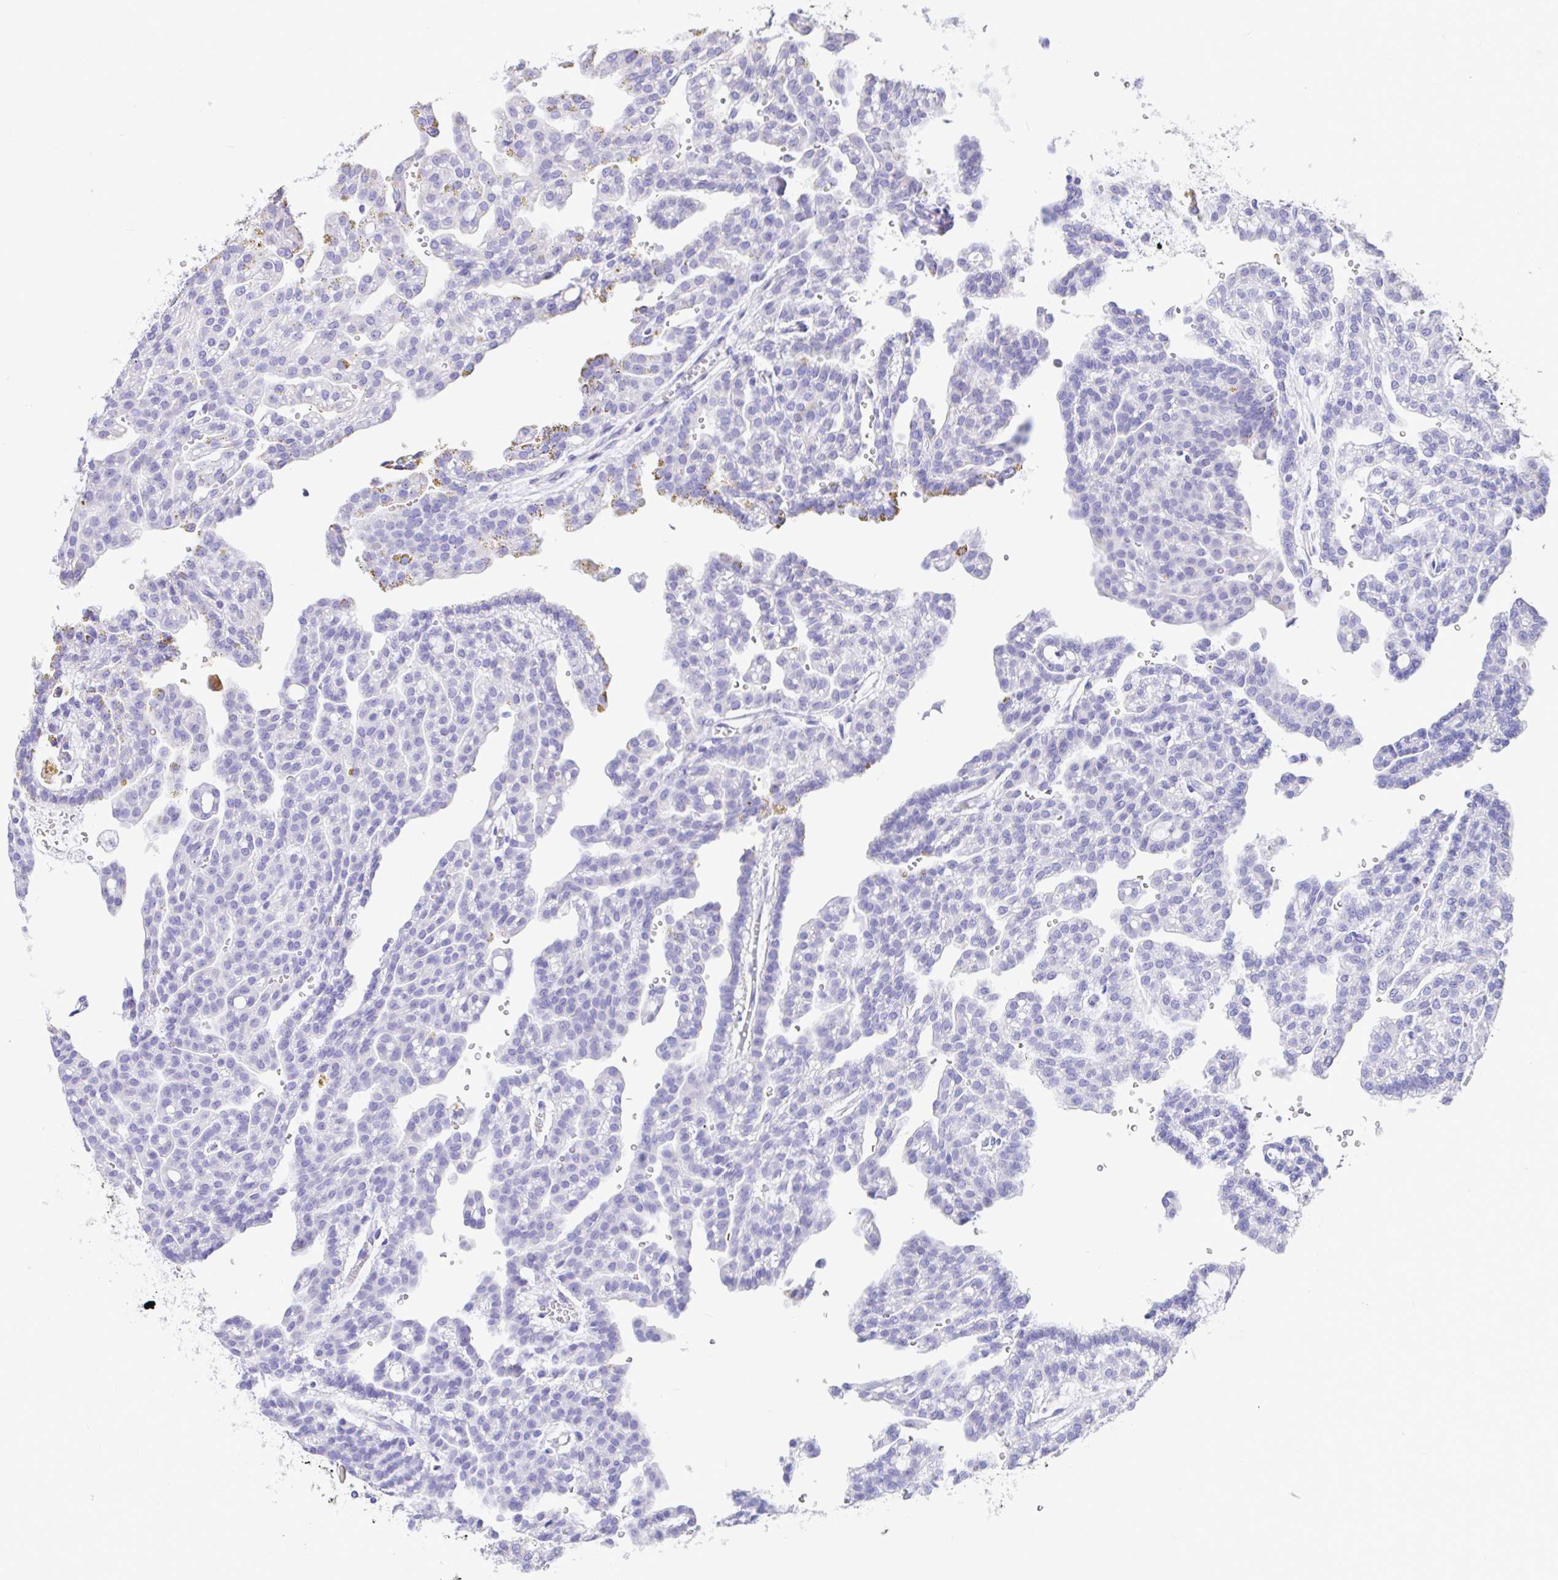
{"staining": {"intensity": "negative", "quantity": "none", "location": "none"}, "tissue": "renal cancer", "cell_type": "Tumor cells", "image_type": "cancer", "snomed": [{"axis": "morphology", "description": "Adenocarcinoma, NOS"}, {"axis": "topography", "description": "Kidney"}], "caption": "Immunohistochemistry of human renal adenocarcinoma exhibits no positivity in tumor cells. (DAB (3,3'-diaminobenzidine) immunohistochemistry (IHC) visualized using brightfield microscopy, high magnification).", "gene": "CCDC62", "patient": {"sex": "male", "age": 63}}